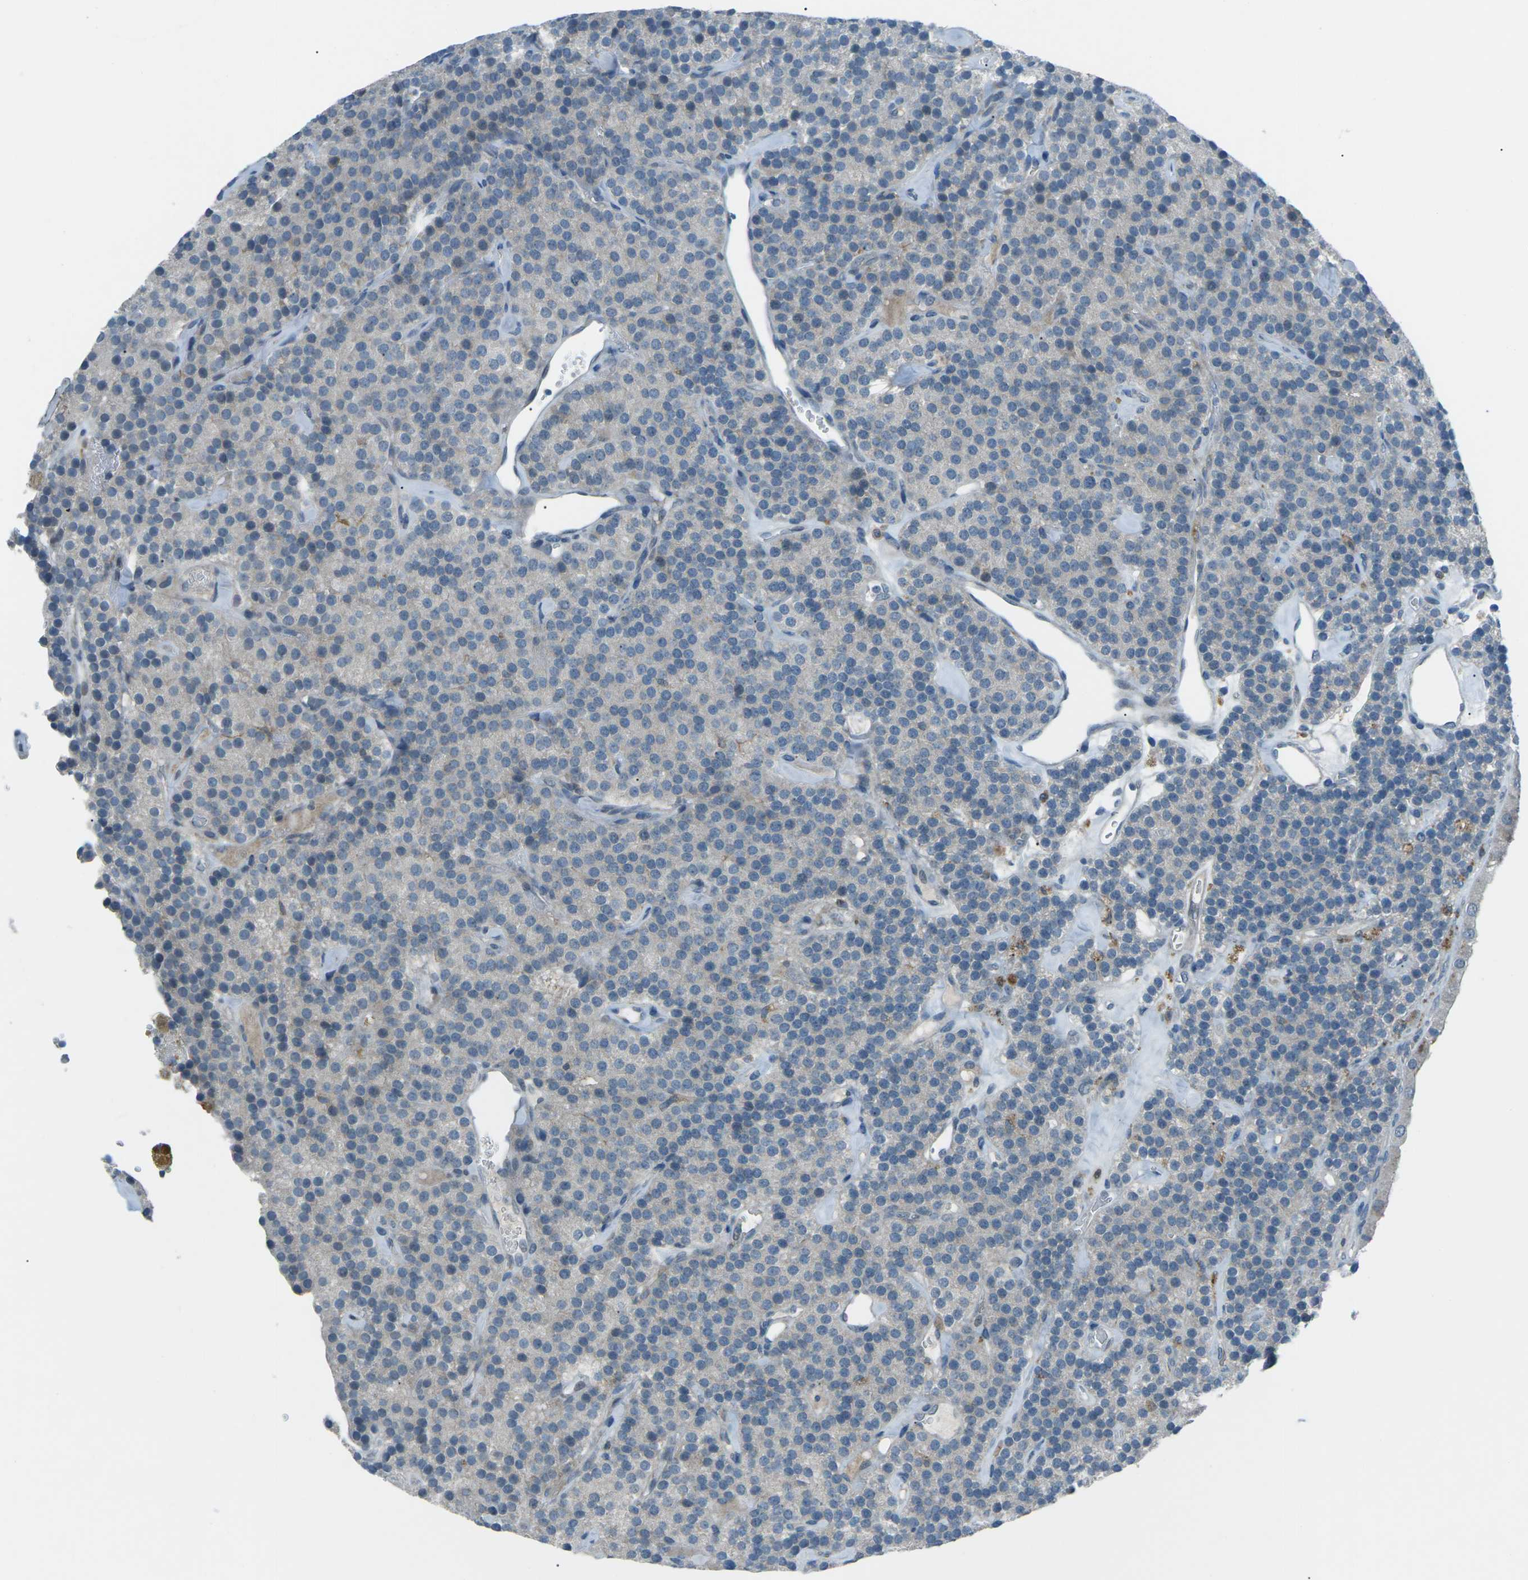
{"staining": {"intensity": "negative", "quantity": "none", "location": "none"}, "tissue": "parathyroid gland", "cell_type": "Glandular cells", "image_type": "normal", "snomed": [{"axis": "morphology", "description": "Normal tissue, NOS"}, {"axis": "morphology", "description": "Adenoma, NOS"}, {"axis": "topography", "description": "Parathyroid gland"}], "caption": "DAB (3,3'-diaminobenzidine) immunohistochemical staining of benign parathyroid gland shows no significant staining in glandular cells. (Immunohistochemistry (ihc), brightfield microscopy, high magnification).", "gene": "PRKCA", "patient": {"sex": "female", "age": 86}}